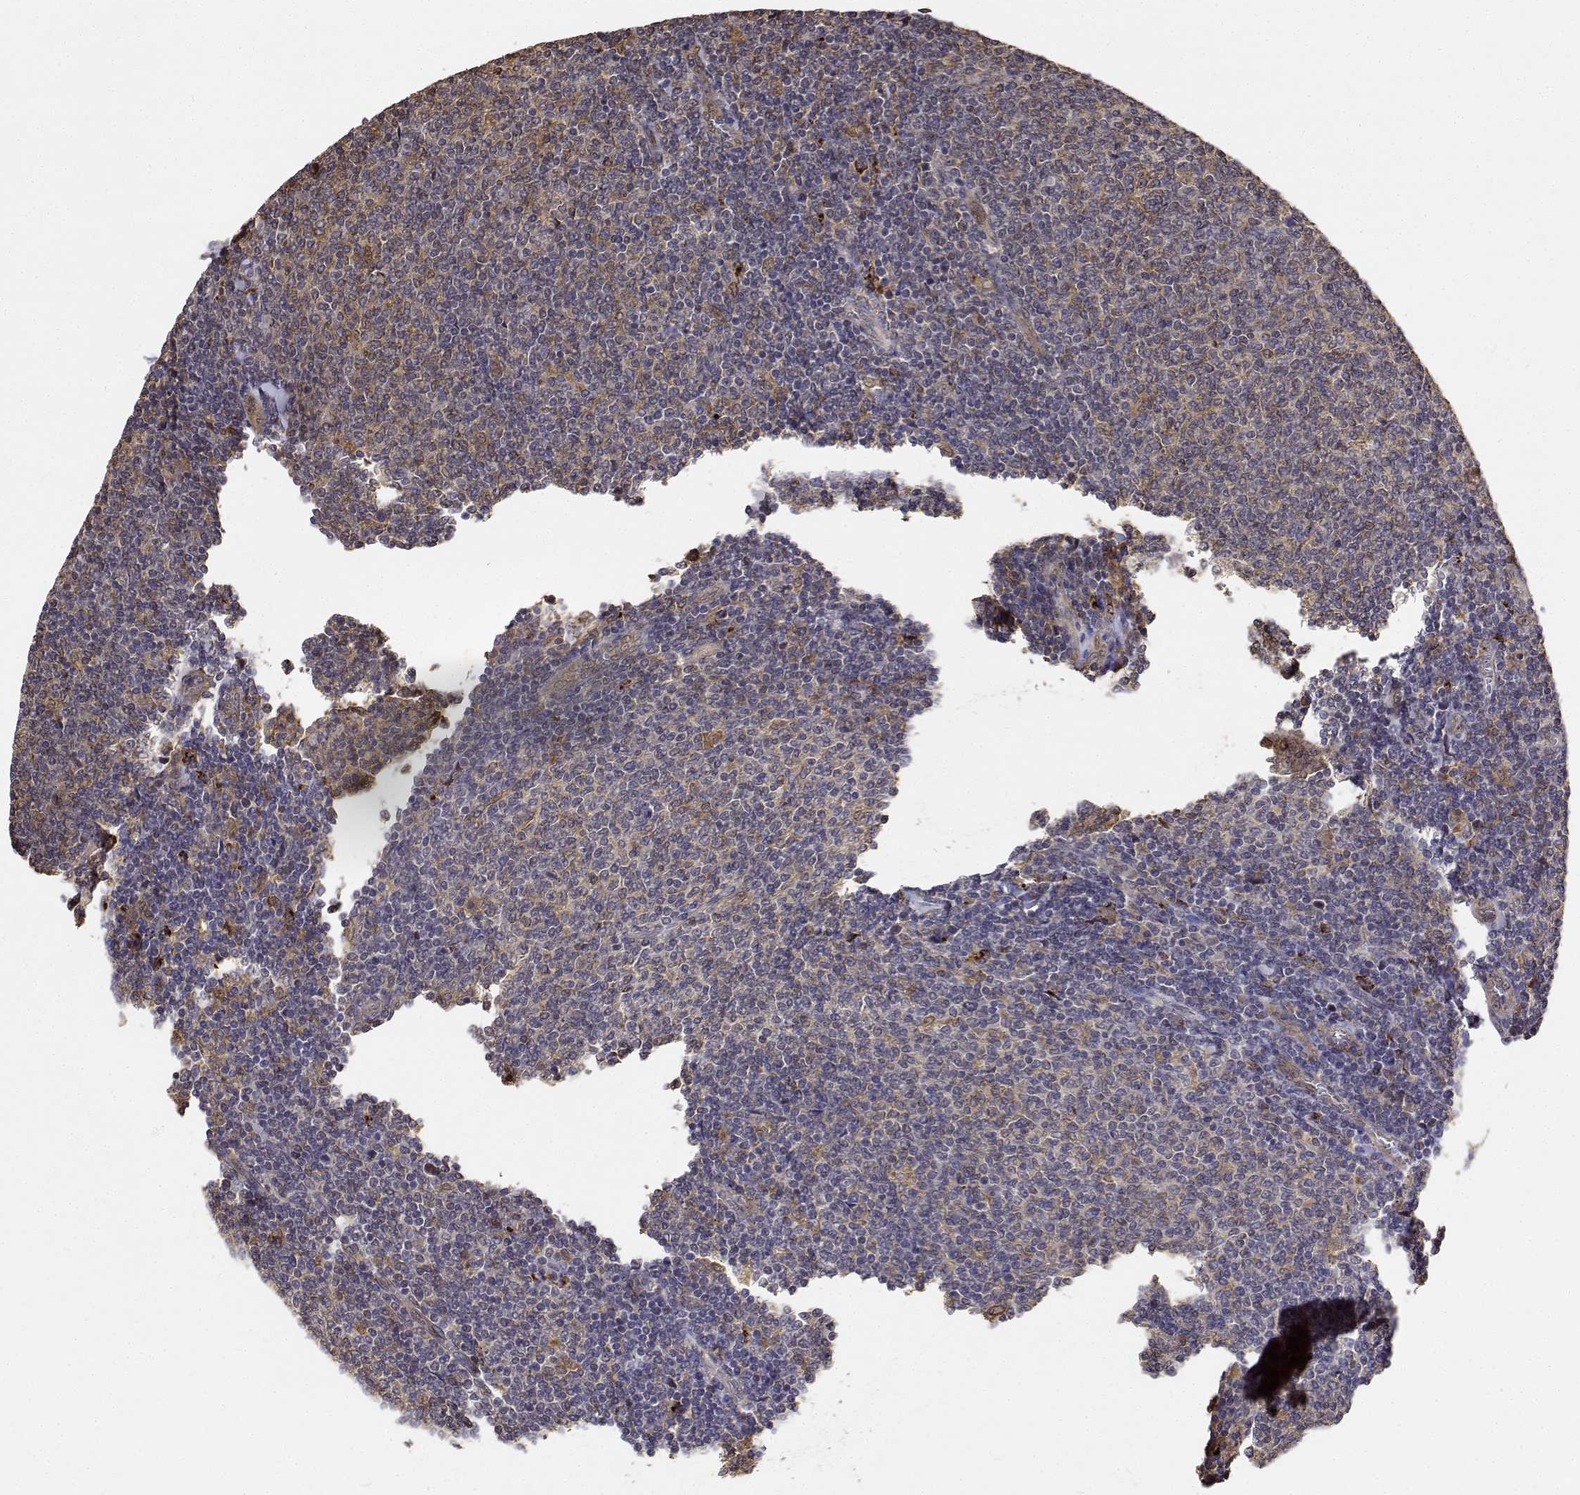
{"staining": {"intensity": "moderate", "quantity": "25%-75%", "location": "cytoplasmic/membranous"}, "tissue": "lymphoma", "cell_type": "Tumor cells", "image_type": "cancer", "snomed": [{"axis": "morphology", "description": "Malignant lymphoma, non-Hodgkin's type, Low grade"}, {"axis": "topography", "description": "Lymph node"}], "caption": "DAB (3,3'-diaminobenzidine) immunohistochemical staining of malignant lymphoma, non-Hodgkin's type (low-grade) exhibits moderate cytoplasmic/membranous protein staining in about 25%-75% of tumor cells. The staining is performed using DAB (3,3'-diaminobenzidine) brown chromogen to label protein expression. The nuclei are counter-stained blue using hematoxylin.", "gene": "PCID2", "patient": {"sex": "male", "age": 52}}